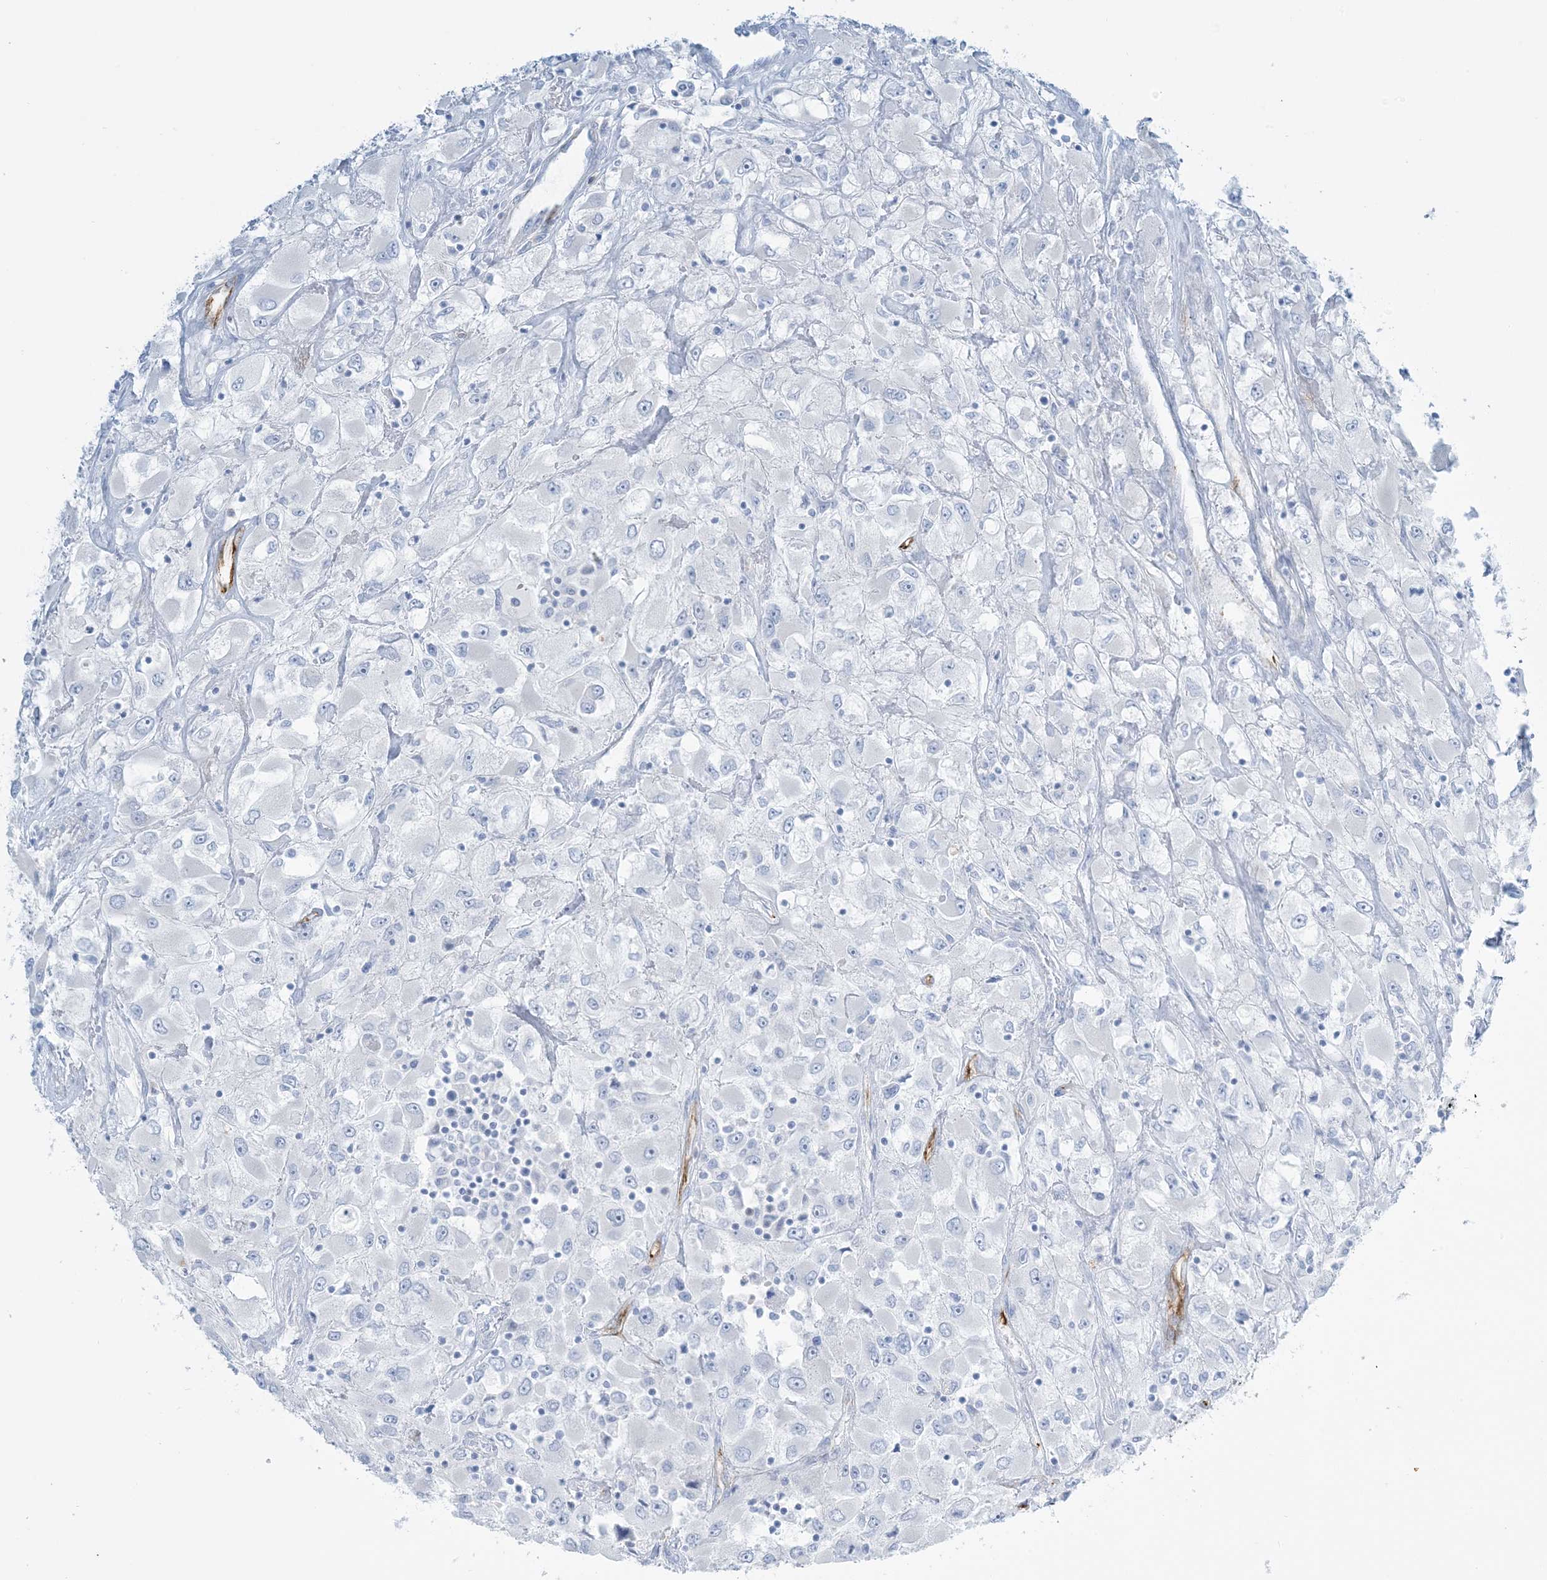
{"staining": {"intensity": "negative", "quantity": "none", "location": "none"}, "tissue": "renal cancer", "cell_type": "Tumor cells", "image_type": "cancer", "snomed": [{"axis": "morphology", "description": "Adenocarcinoma, NOS"}, {"axis": "topography", "description": "Kidney"}], "caption": "Renal adenocarcinoma was stained to show a protein in brown. There is no significant staining in tumor cells.", "gene": "EPS8L3", "patient": {"sex": "female", "age": 52}}